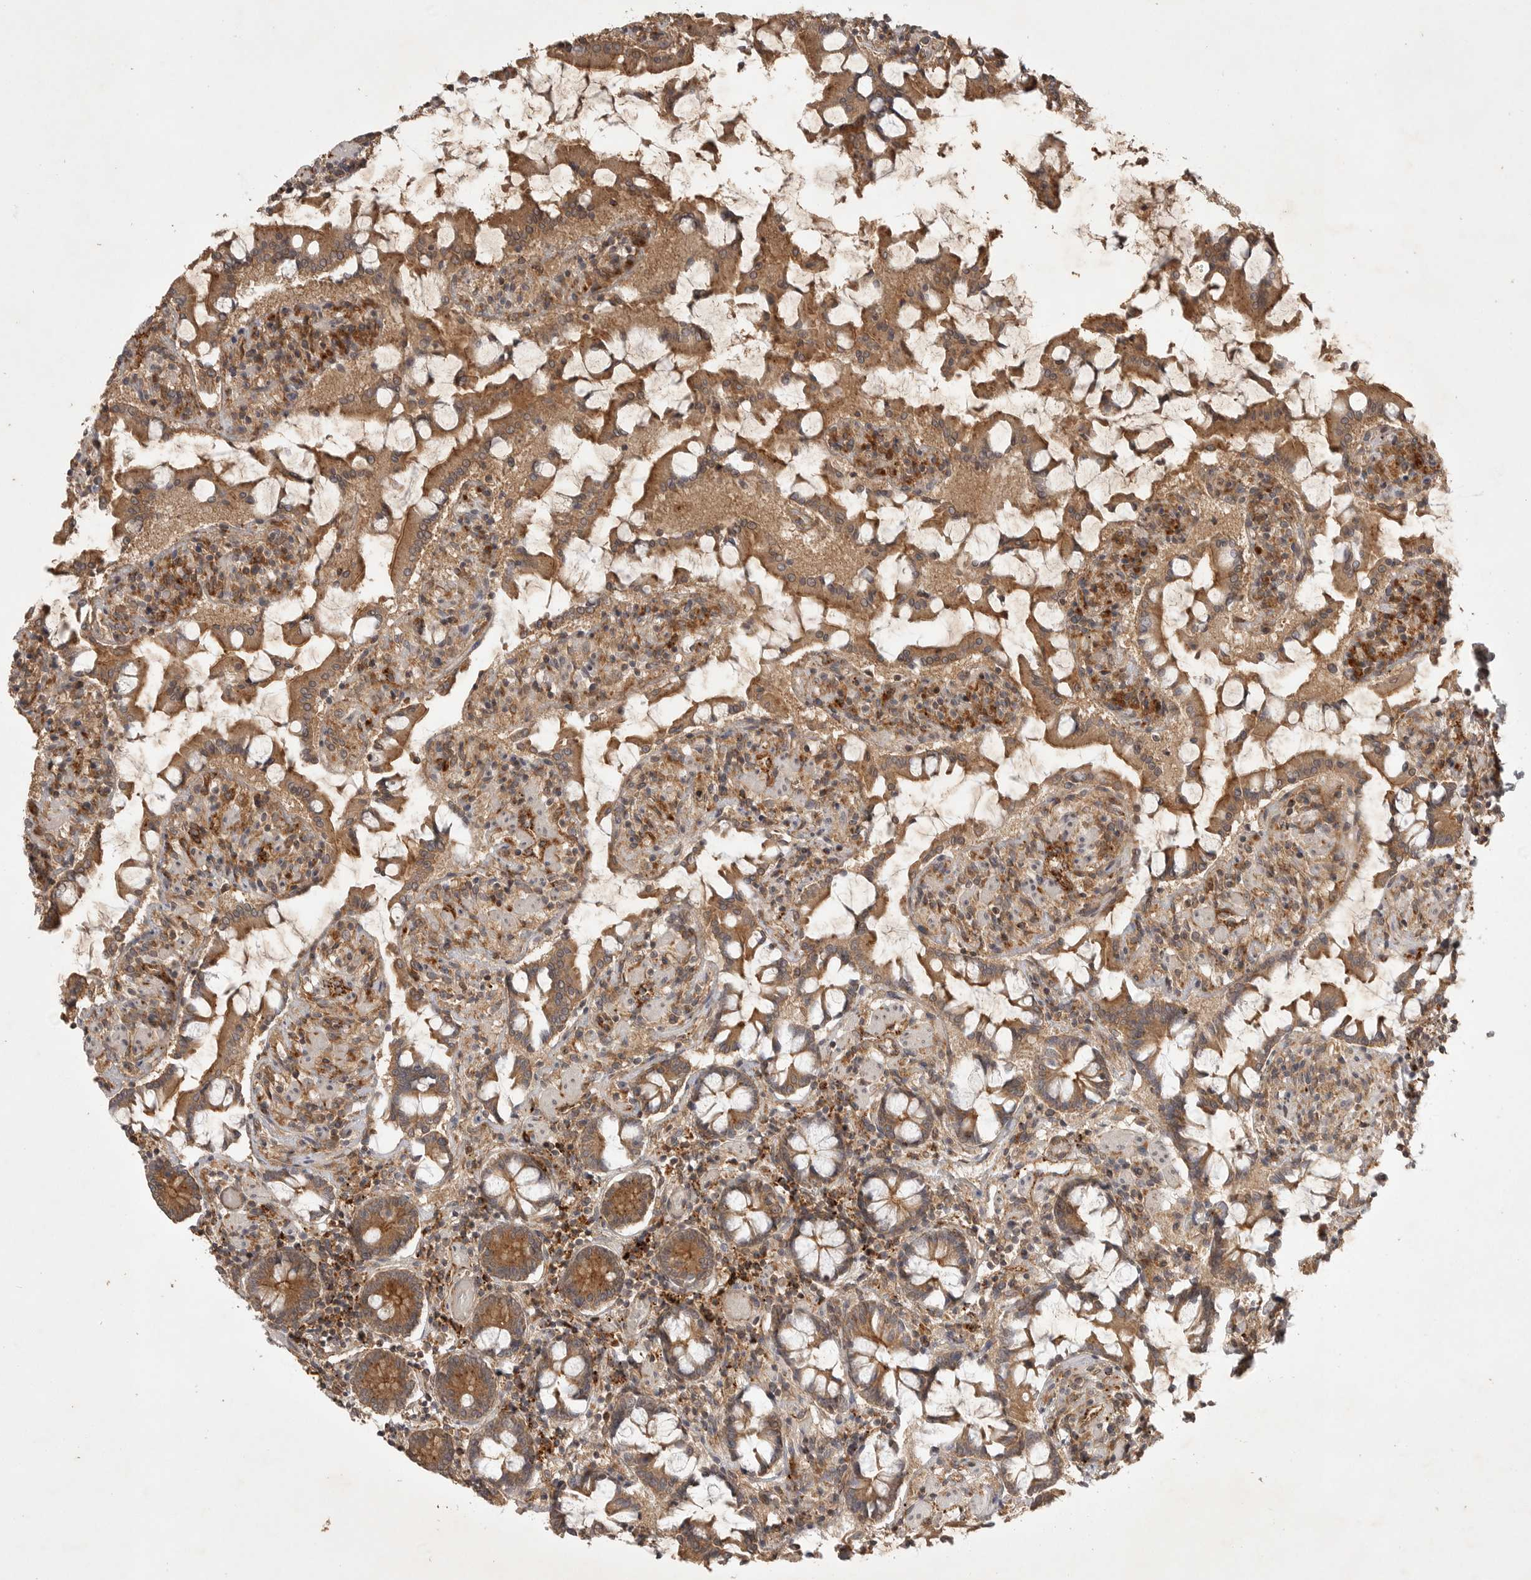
{"staining": {"intensity": "moderate", "quantity": ">75%", "location": "cytoplasmic/membranous"}, "tissue": "small intestine", "cell_type": "Glandular cells", "image_type": "normal", "snomed": [{"axis": "morphology", "description": "Normal tissue, NOS"}, {"axis": "topography", "description": "Small intestine"}], "caption": "Human small intestine stained with a brown dye shows moderate cytoplasmic/membranous positive staining in about >75% of glandular cells.", "gene": "ZNF232", "patient": {"sex": "male", "age": 41}}